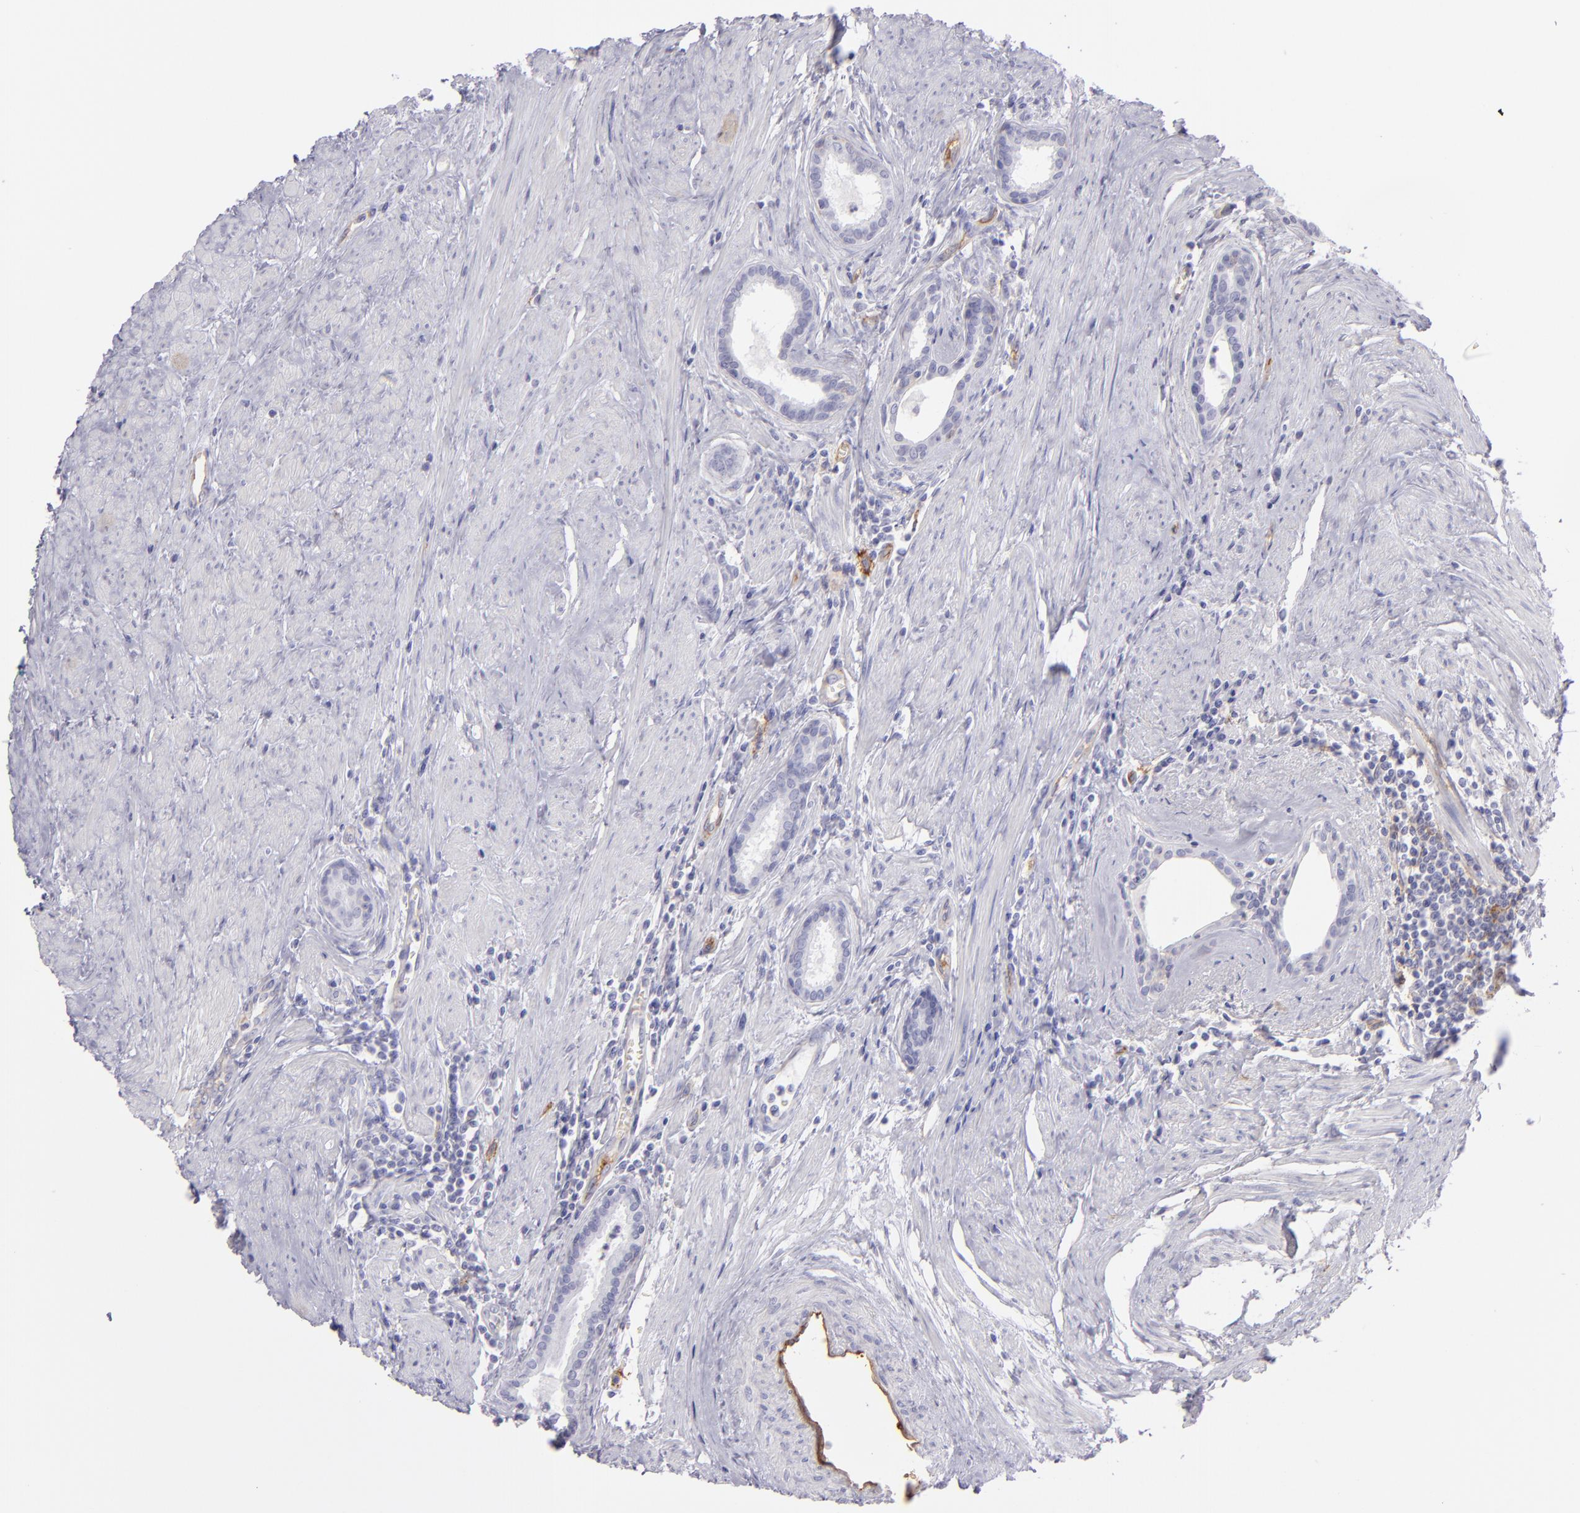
{"staining": {"intensity": "negative", "quantity": "none", "location": "none"}, "tissue": "prostate cancer", "cell_type": "Tumor cells", "image_type": "cancer", "snomed": [{"axis": "morphology", "description": "Adenocarcinoma, Medium grade"}, {"axis": "topography", "description": "Prostate"}], "caption": "Immunohistochemistry (IHC) histopathology image of human prostate adenocarcinoma (medium-grade) stained for a protein (brown), which reveals no positivity in tumor cells.", "gene": "THBD", "patient": {"sex": "male", "age": 72}}